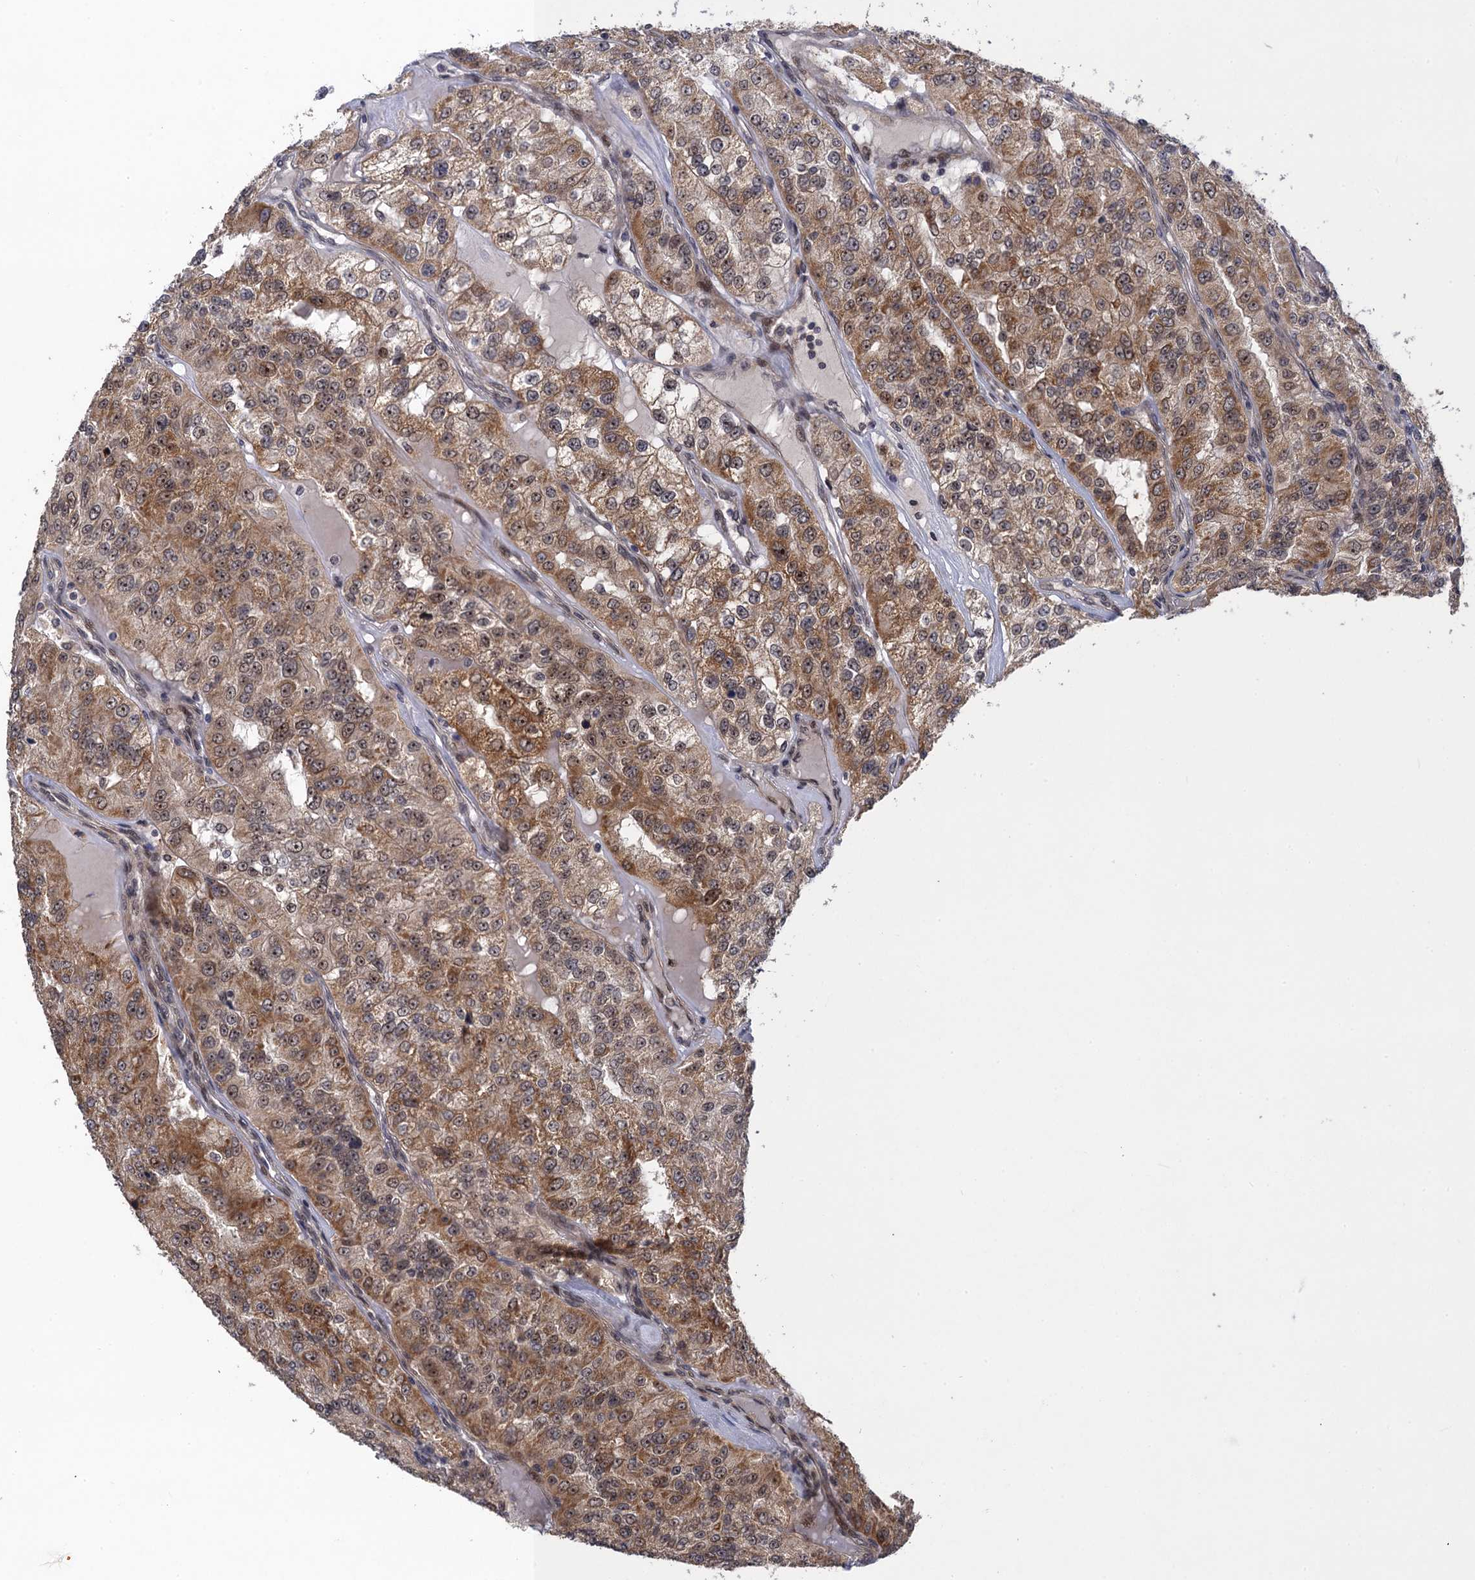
{"staining": {"intensity": "moderate", "quantity": ">75%", "location": "cytoplasmic/membranous,nuclear"}, "tissue": "renal cancer", "cell_type": "Tumor cells", "image_type": "cancer", "snomed": [{"axis": "morphology", "description": "Adenocarcinoma, NOS"}, {"axis": "topography", "description": "Kidney"}], "caption": "This micrograph displays immunohistochemistry (IHC) staining of renal cancer (adenocarcinoma), with medium moderate cytoplasmic/membranous and nuclear expression in about >75% of tumor cells.", "gene": "ZAR1L", "patient": {"sex": "female", "age": 63}}